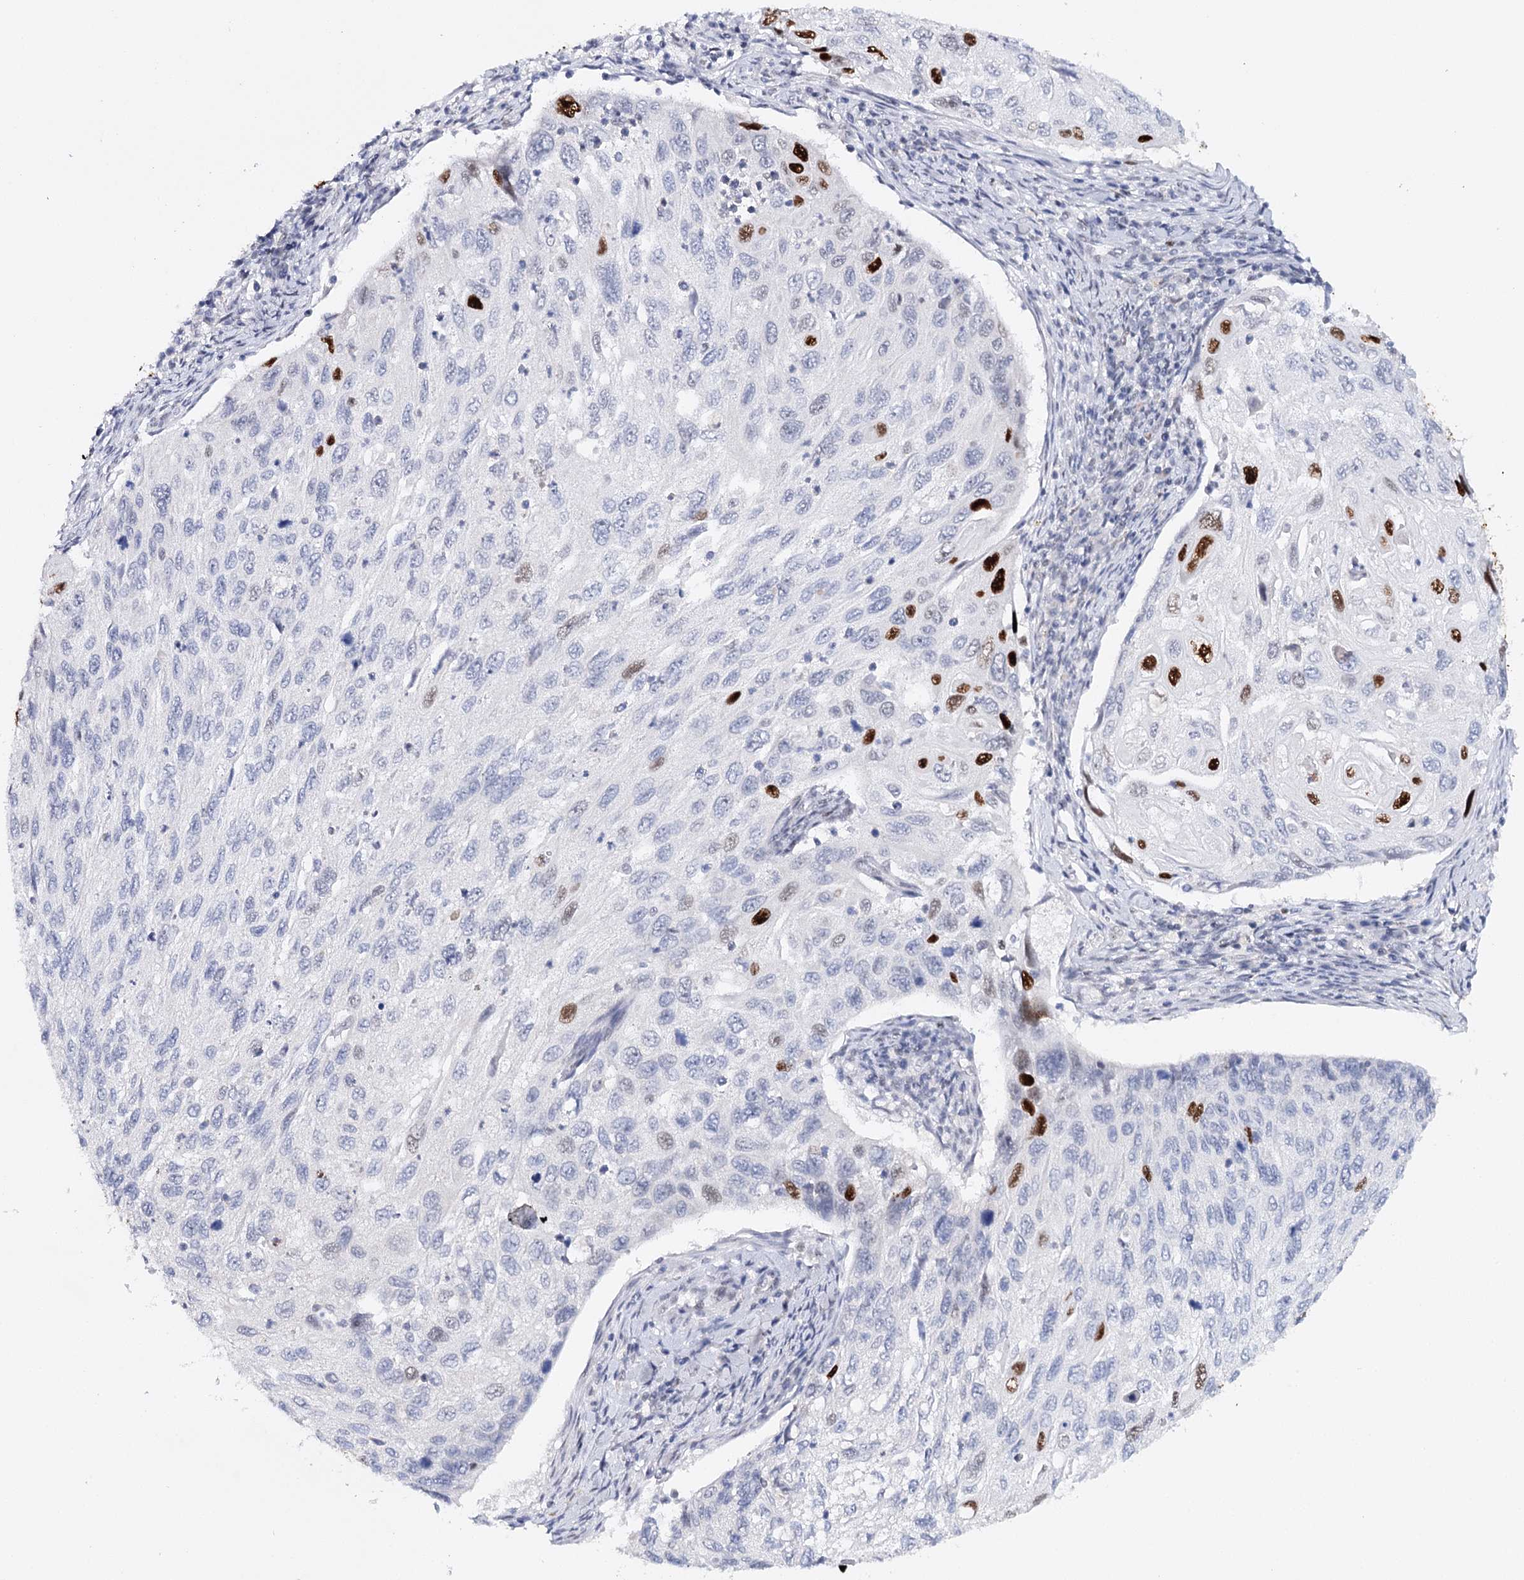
{"staining": {"intensity": "strong", "quantity": "<25%", "location": "nuclear"}, "tissue": "cervical cancer", "cell_type": "Tumor cells", "image_type": "cancer", "snomed": [{"axis": "morphology", "description": "Squamous cell carcinoma, NOS"}, {"axis": "topography", "description": "Cervix"}], "caption": "High-power microscopy captured an immunohistochemistry (IHC) micrograph of squamous cell carcinoma (cervical), revealing strong nuclear staining in about <25% of tumor cells.", "gene": "TP53", "patient": {"sex": "female", "age": 70}}